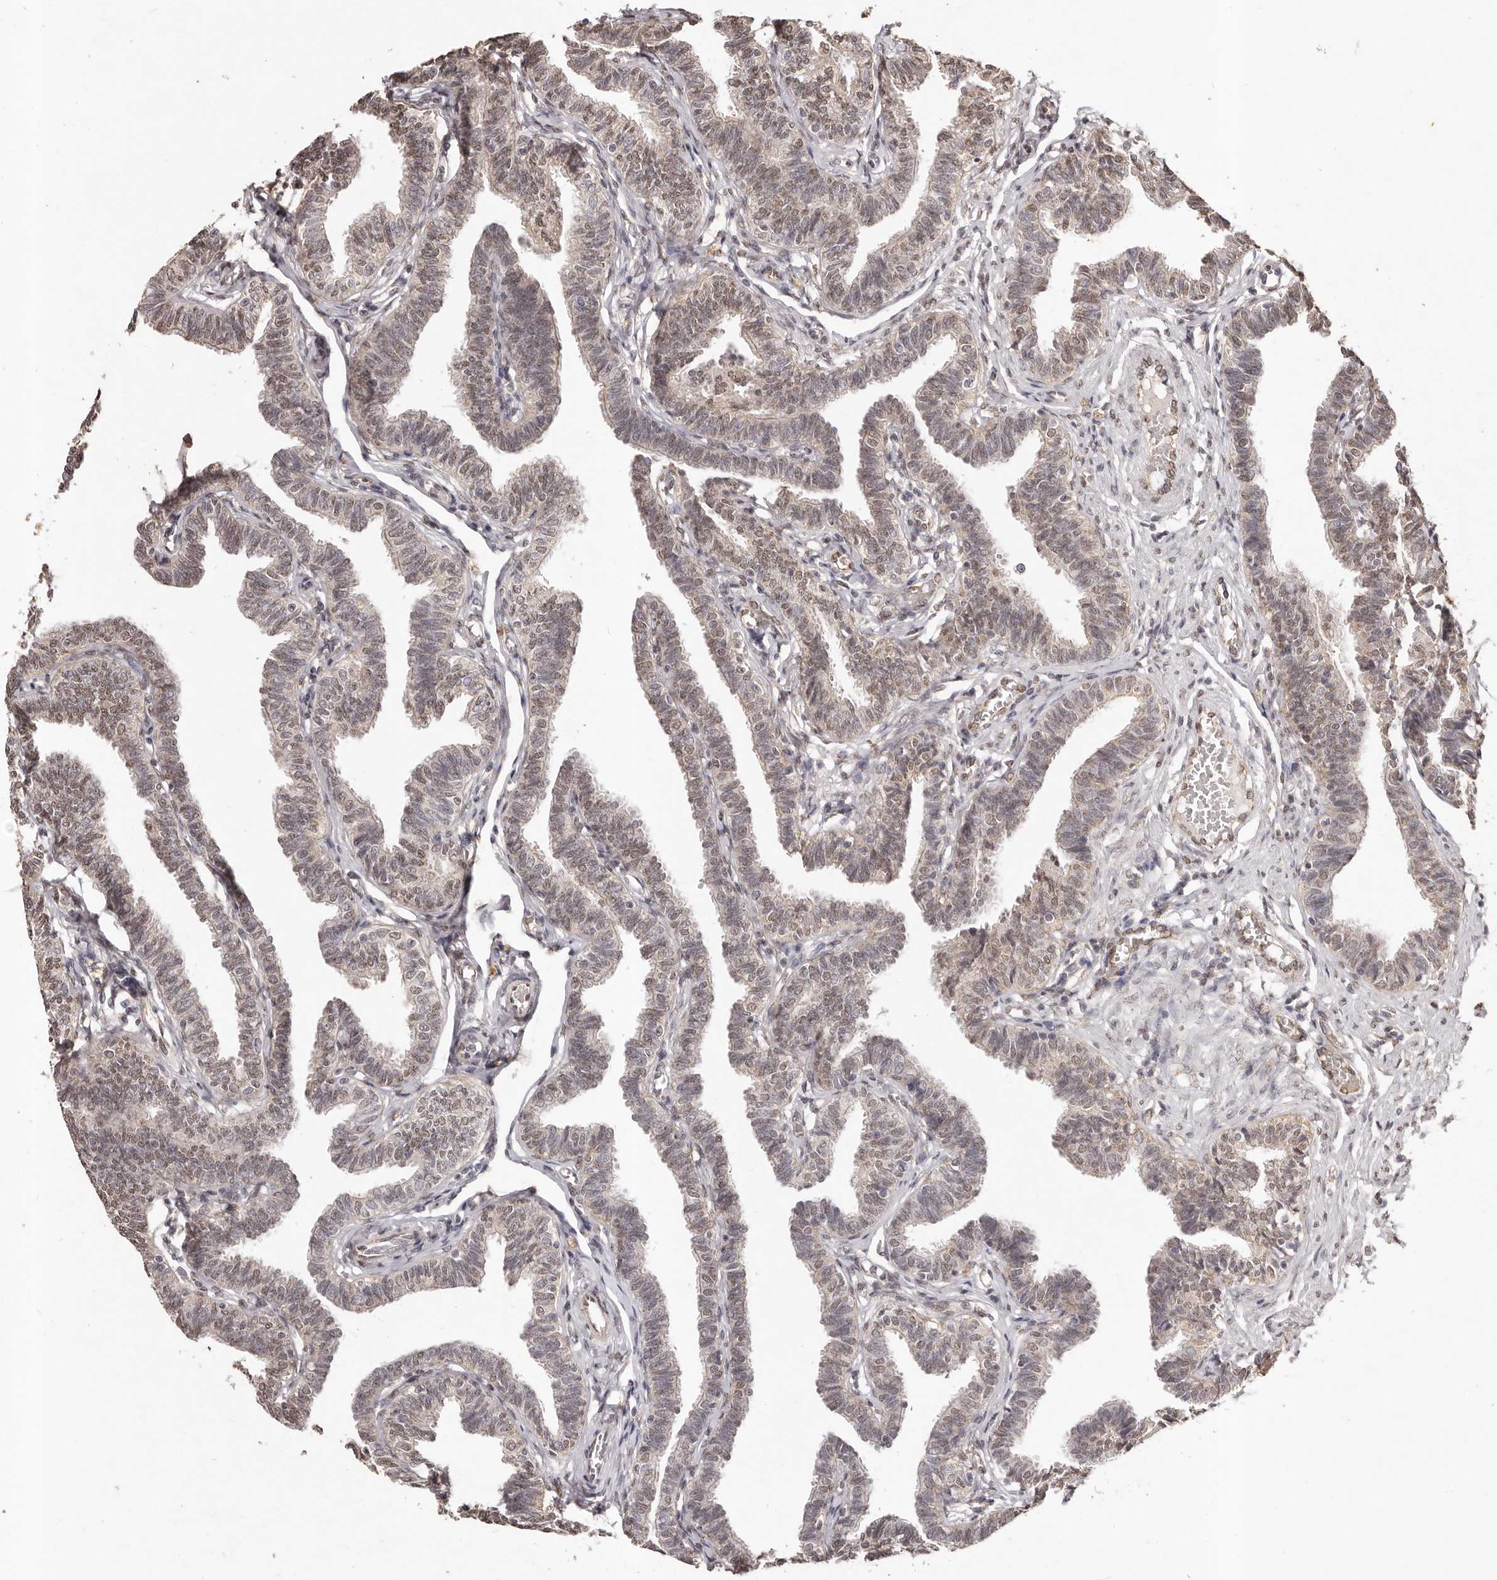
{"staining": {"intensity": "moderate", "quantity": "25%-75%", "location": "nuclear"}, "tissue": "fallopian tube", "cell_type": "Glandular cells", "image_type": "normal", "snomed": [{"axis": "morphology", "description": "Normal tissue, NOS"}, {"axis": "topography", "description": "Fallopian tube"}, {"axis": "topography", "description": "Ovary"}], "caption": "A brown stain shows moderate nuclear positivity of a protein in glandular cells of benign human fallopian tube.", "gene": "RPS6KA5", "patient": {"sex": "female", "age": 23}}